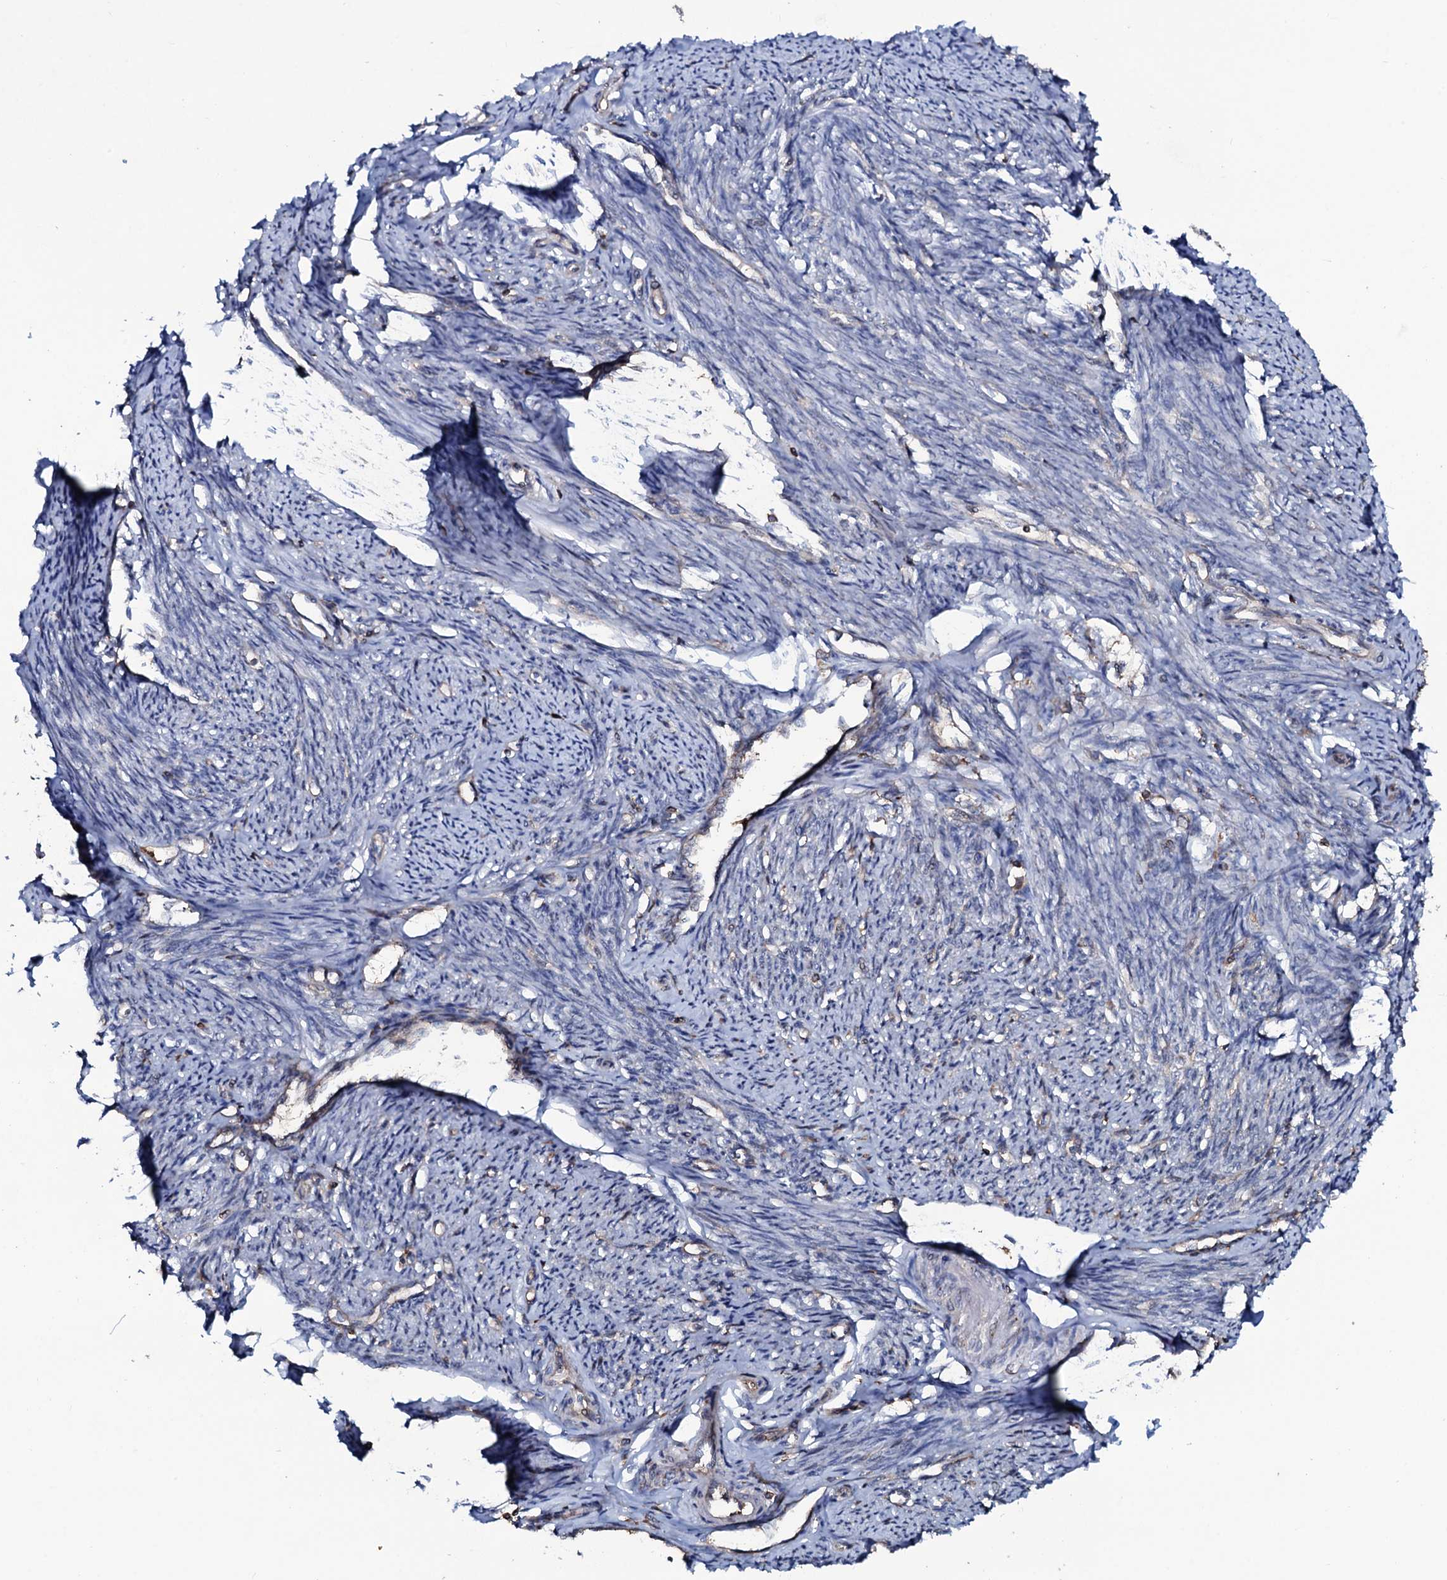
{"staining": {"intensity": "moderate", "quantity": "25%-75%", "location": "nuclear"}, "tissue": "smooth muscle", "cell_type": "Smooth muscle cells", "image_type": "normal", "snomed": [{"axis": "morphology", "description": "Normal tissue, NOS"}, {"axis": "topography", "description": "Smooth muscle"}, {"axis": "topography", "description": "Uterus"}], "caption": "Immunohistochemical staining of benign human smooth muscle displays 25%-75% levels of moderate nuclear protein staining in approximately 25%-75% of smooth muscle cells.", "gene": "COG6", "patient": {"sex": "female", "age": 59}}